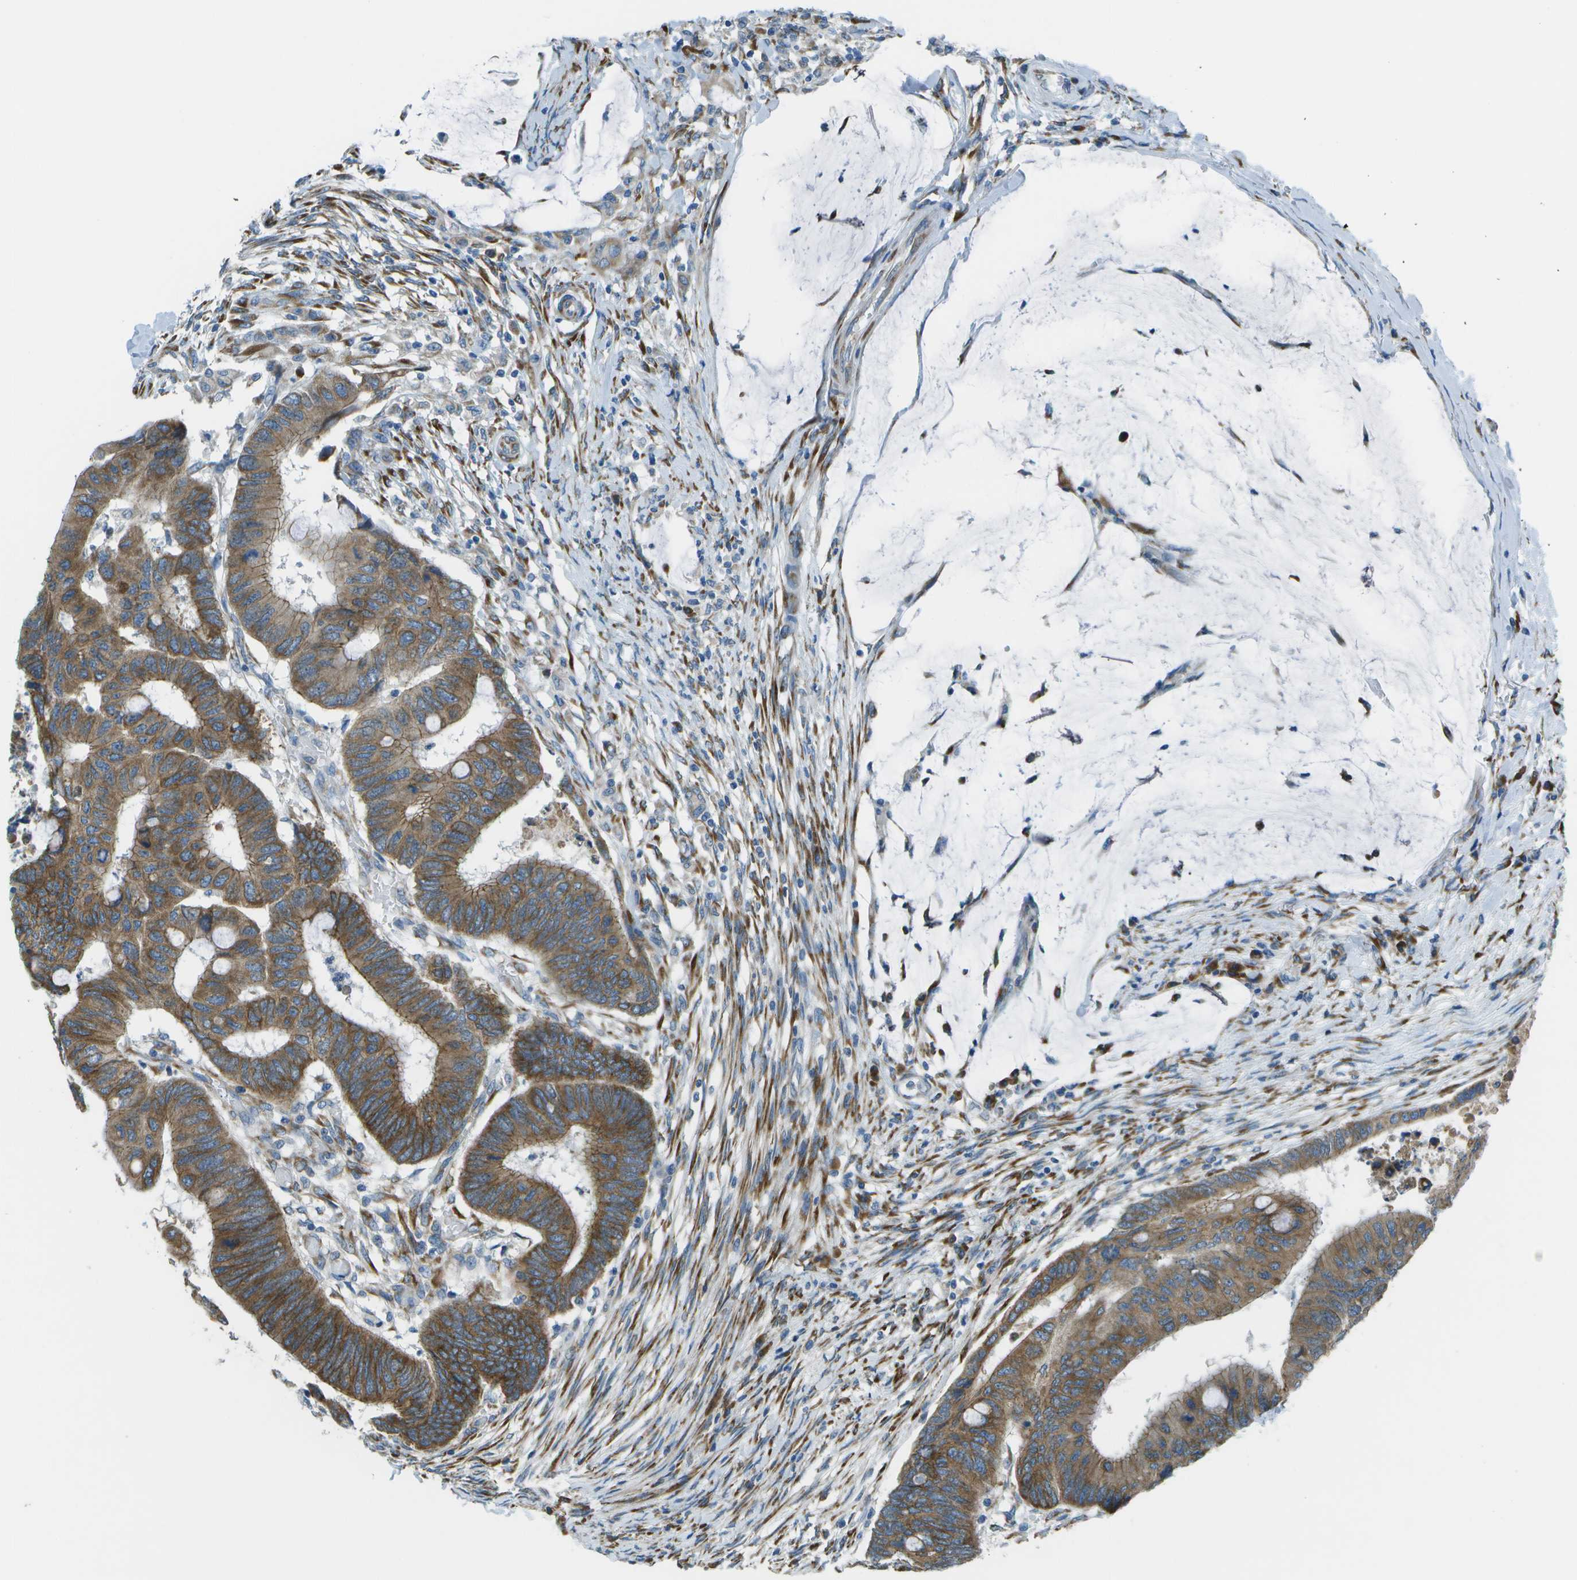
{"staining": {"intensity": "moderate", "quantity": ">75%", "location": "cytoplasmic/membranous"}, "tissue": "colorectal cancer", "cell_type": "Tumor cells", "image_type": "cancer", "snomed": [{"axis": "morphology", "description": "Normal tissue, NOS"}, {"axis": "morphology", "description": "Adenocarcinoma, NOS"}, {"axis": "topography", "description": "Rectum"}, {"axis": "topography", "description": "Peripheral nerve tissue"}], "caption": "Human colorectal cancer (adenocarcinoma) stained with a protein marker displays moderate staining in tumor cells.", "gene": "KCTD3", "patient": {"sex": "male", "age": 92}}